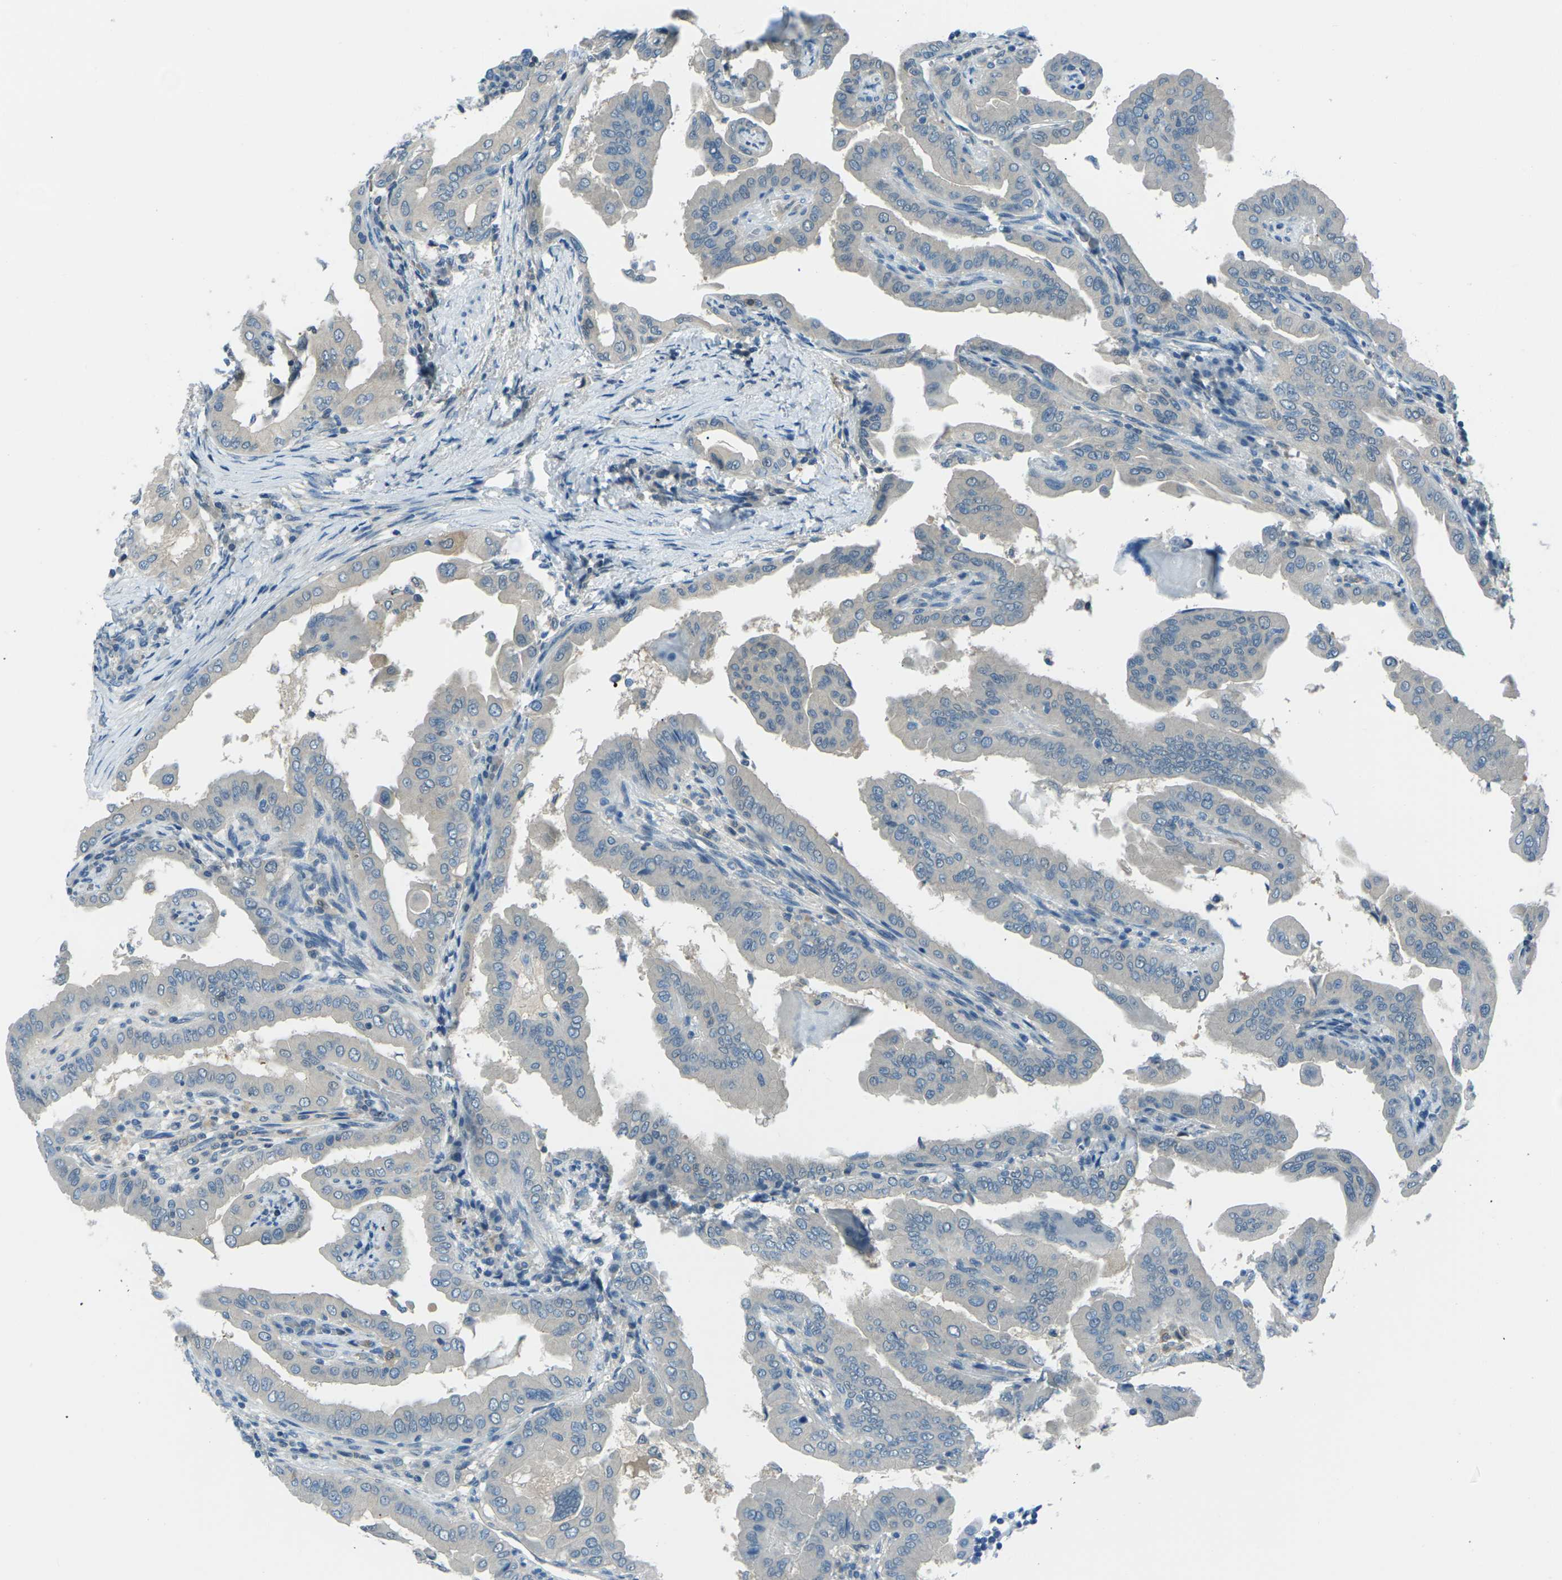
{"staining": {"intensity": "negative", "quantity": "none", "location": "none"}, "tissue": "thyroid cancer", "cell_type": "Tumor cells", "image_type": "cancer", "snomed": [{"axis": "morphology", "description": "Papillary adenocarcinoma, NOS"}, {"axis": "topography", "description": "Thyroid gland"}], "caption": "Tumor cells are negative for protein expression in human papillary adenocarcinoma (thyroid).", "gene": "NANOS2", "patient": {"sex": "male", "age": 33}}